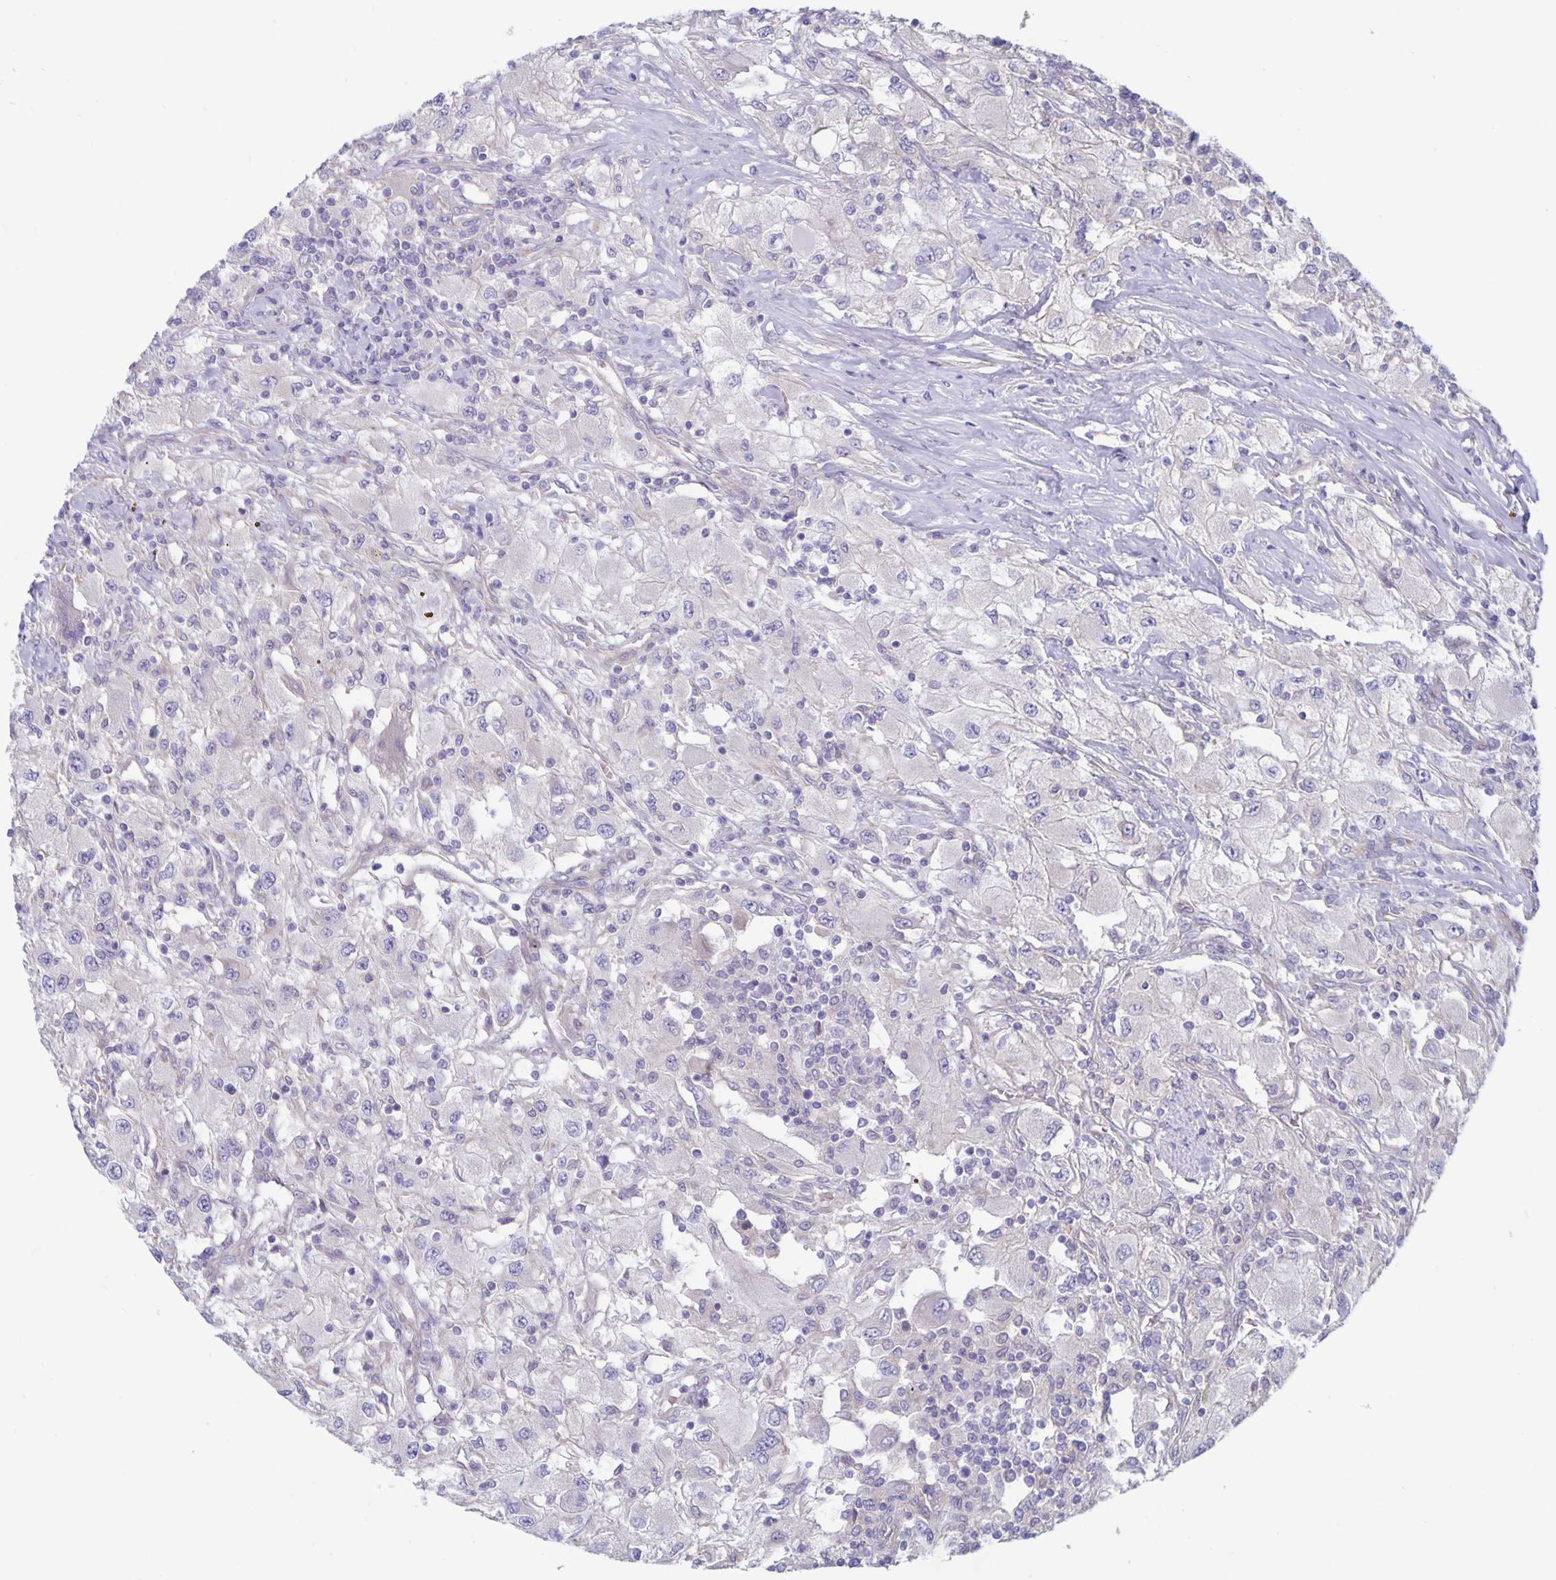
{"staining": {"intensity": "negative", "quantity": "none", "location": "none"}, "tissue": "renal cancer", "cell_type": "Tumor cells", "image_type": "cancer", "snomed": [{"axis": "morphology", "description": "Adenocarcinoma, NOS"}, {"axis": "topography", "description": "Kidney"}], "caption": "Immunohistochemistry (IHC) of human renal cancer shows no positivity in tumor cells.", "gene": "PLCB3", "patient": {"sex": "female", "age": 67}}